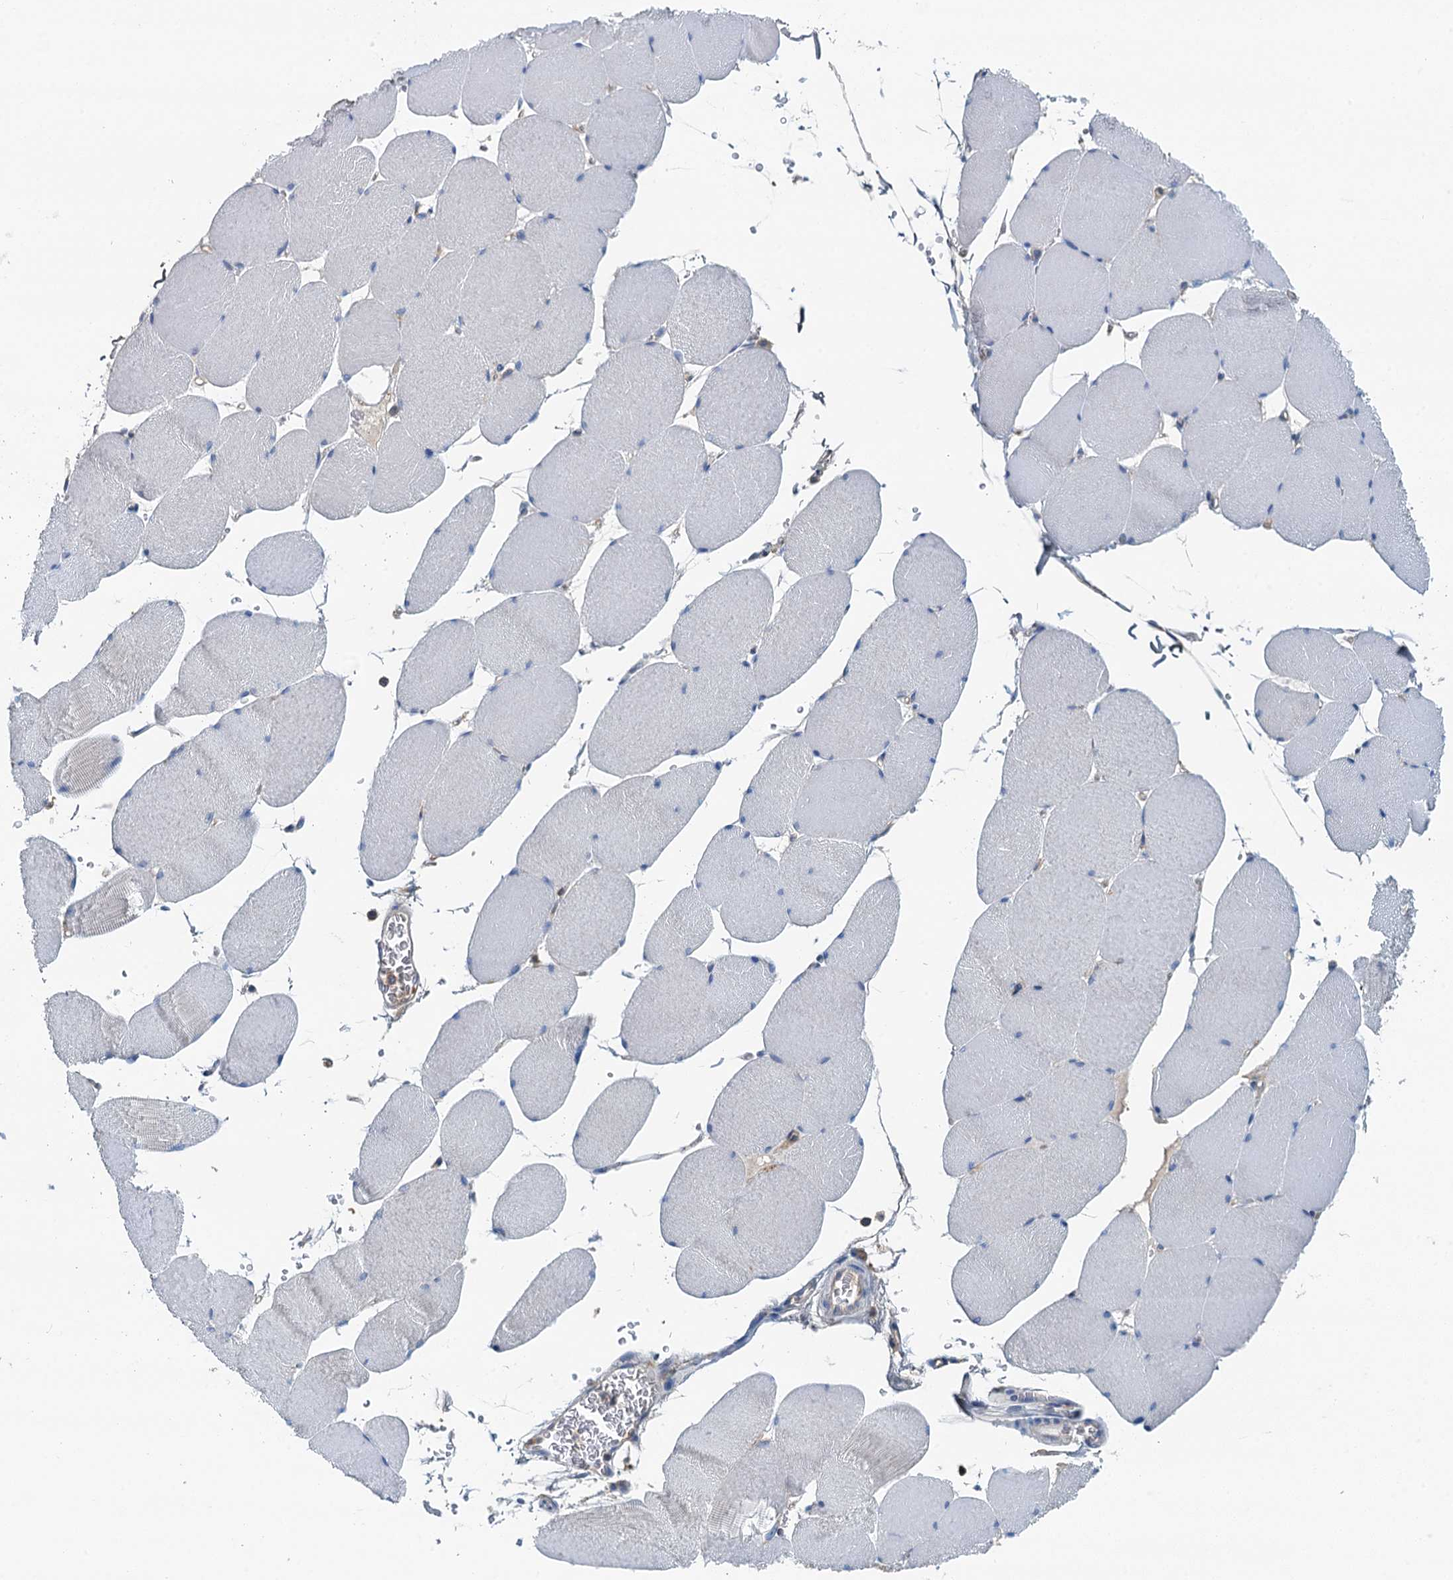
{"staining": {"intensity": "negative", "quantity": "none", "location": "none"}, "tissue": "skeletal muscle", "cell_type": "Myocytes", "image_type": "normal", "snomed": [{"axis": "morphology", "description": "Normal tissue, NOS"}, {"axis": "topography", "description": "Skeletal muscle"}, {"axis": "topography", "description": "Head-Neck"}], "caption": "Protein analysis of benign skeletal muscle reveals no significant positivity in myocytes. (Brightfield microscopy of DAB IHC at high magnification).", "gene": "THAP10", "patient": {"sex": "male", "age": 66}}